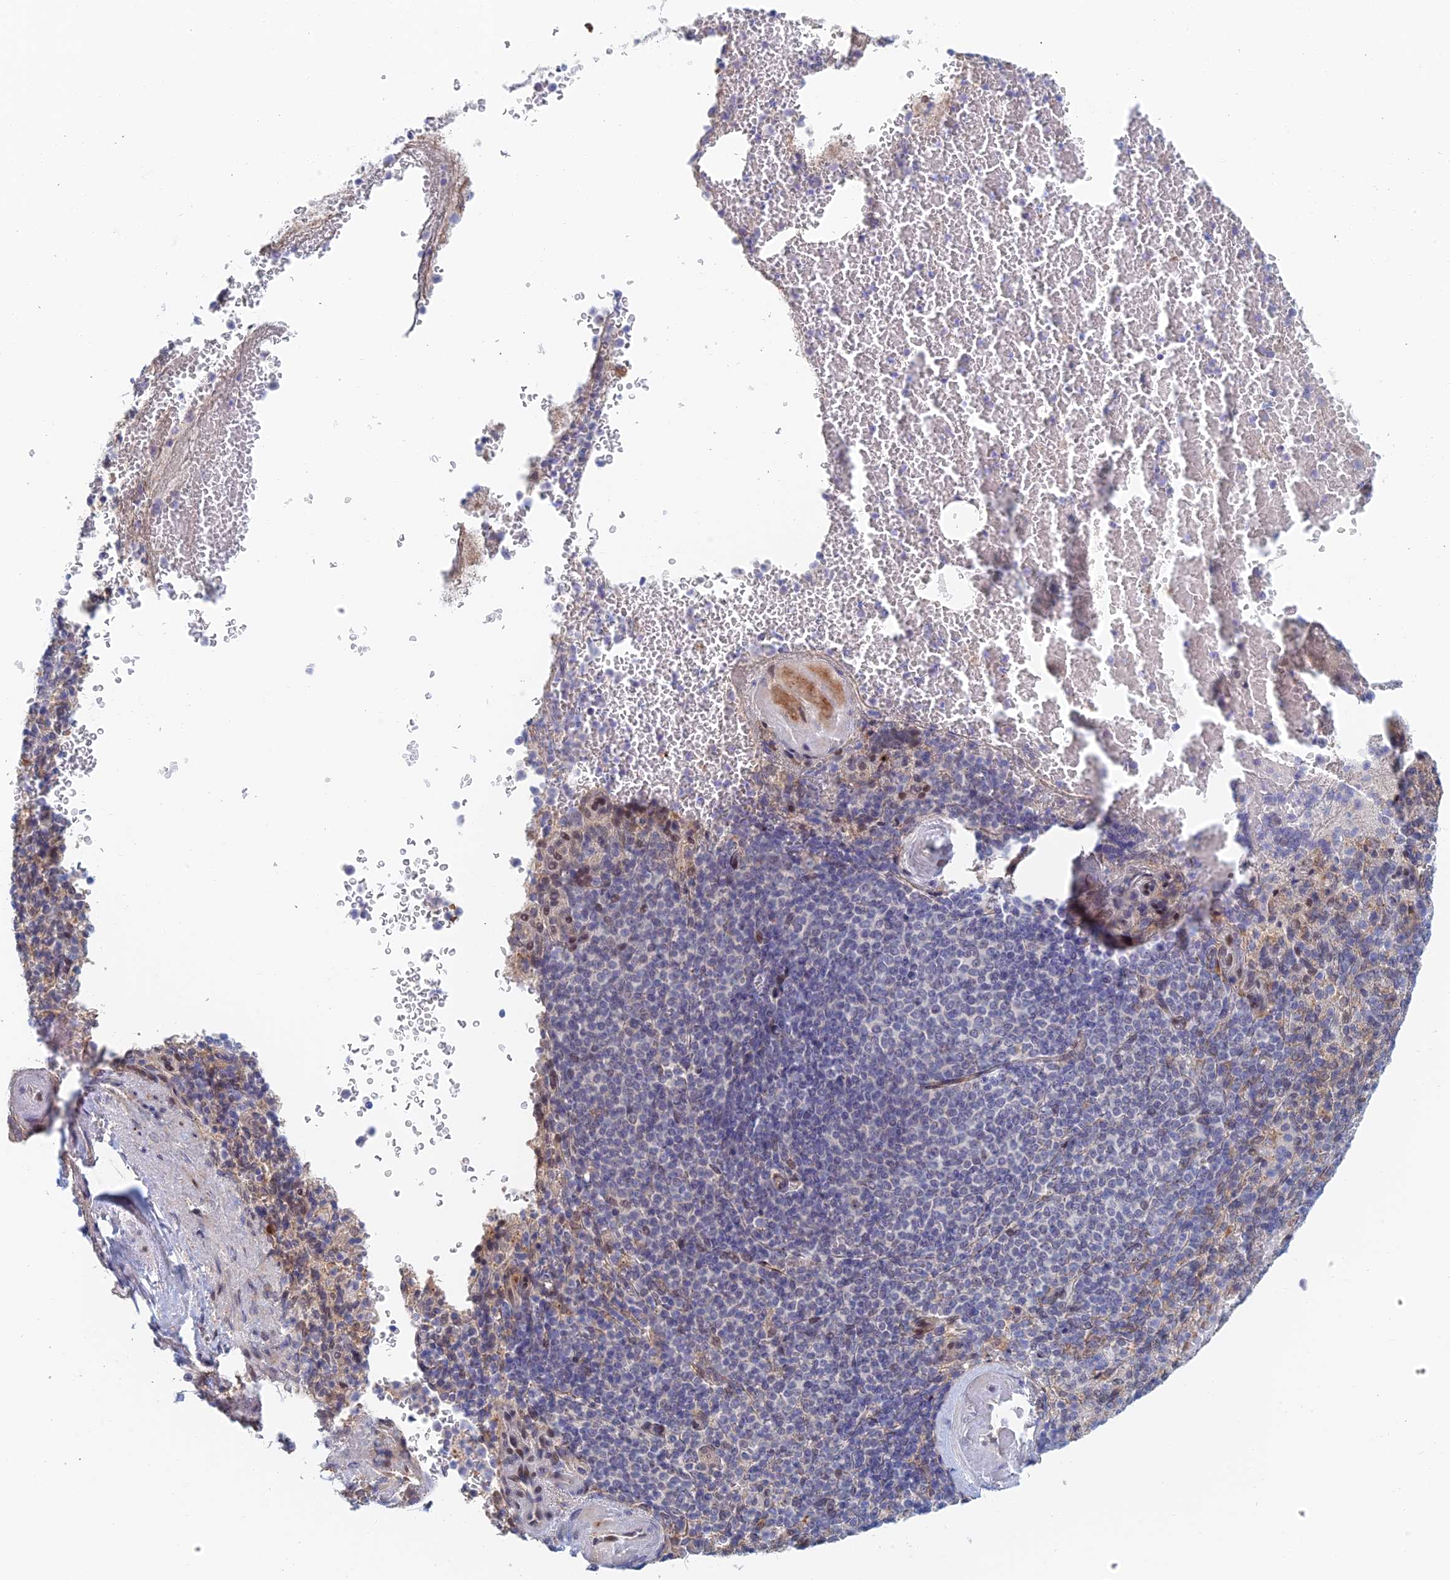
{"staining": {"intensity": "strong", "quantity": "<25%", "location": "nuclear"}, "tissue": "spleen", "cell_type": "Cells in red pulp", "image_type": "normal", "snomed": [{"axis": "morphology", "description": "Normal tissue, NOS"}, {"axis": "topography", "description": "Spleen"}], "caption": "Spleen stained with DAB (3,3'-diaminobenzidine) IHC demonstrates medium levels of strong nuclear expression in approximately <25% of cells in red pulp.", "gene": "ZUP1", "patient": {"sex": "female", "age": 74}}